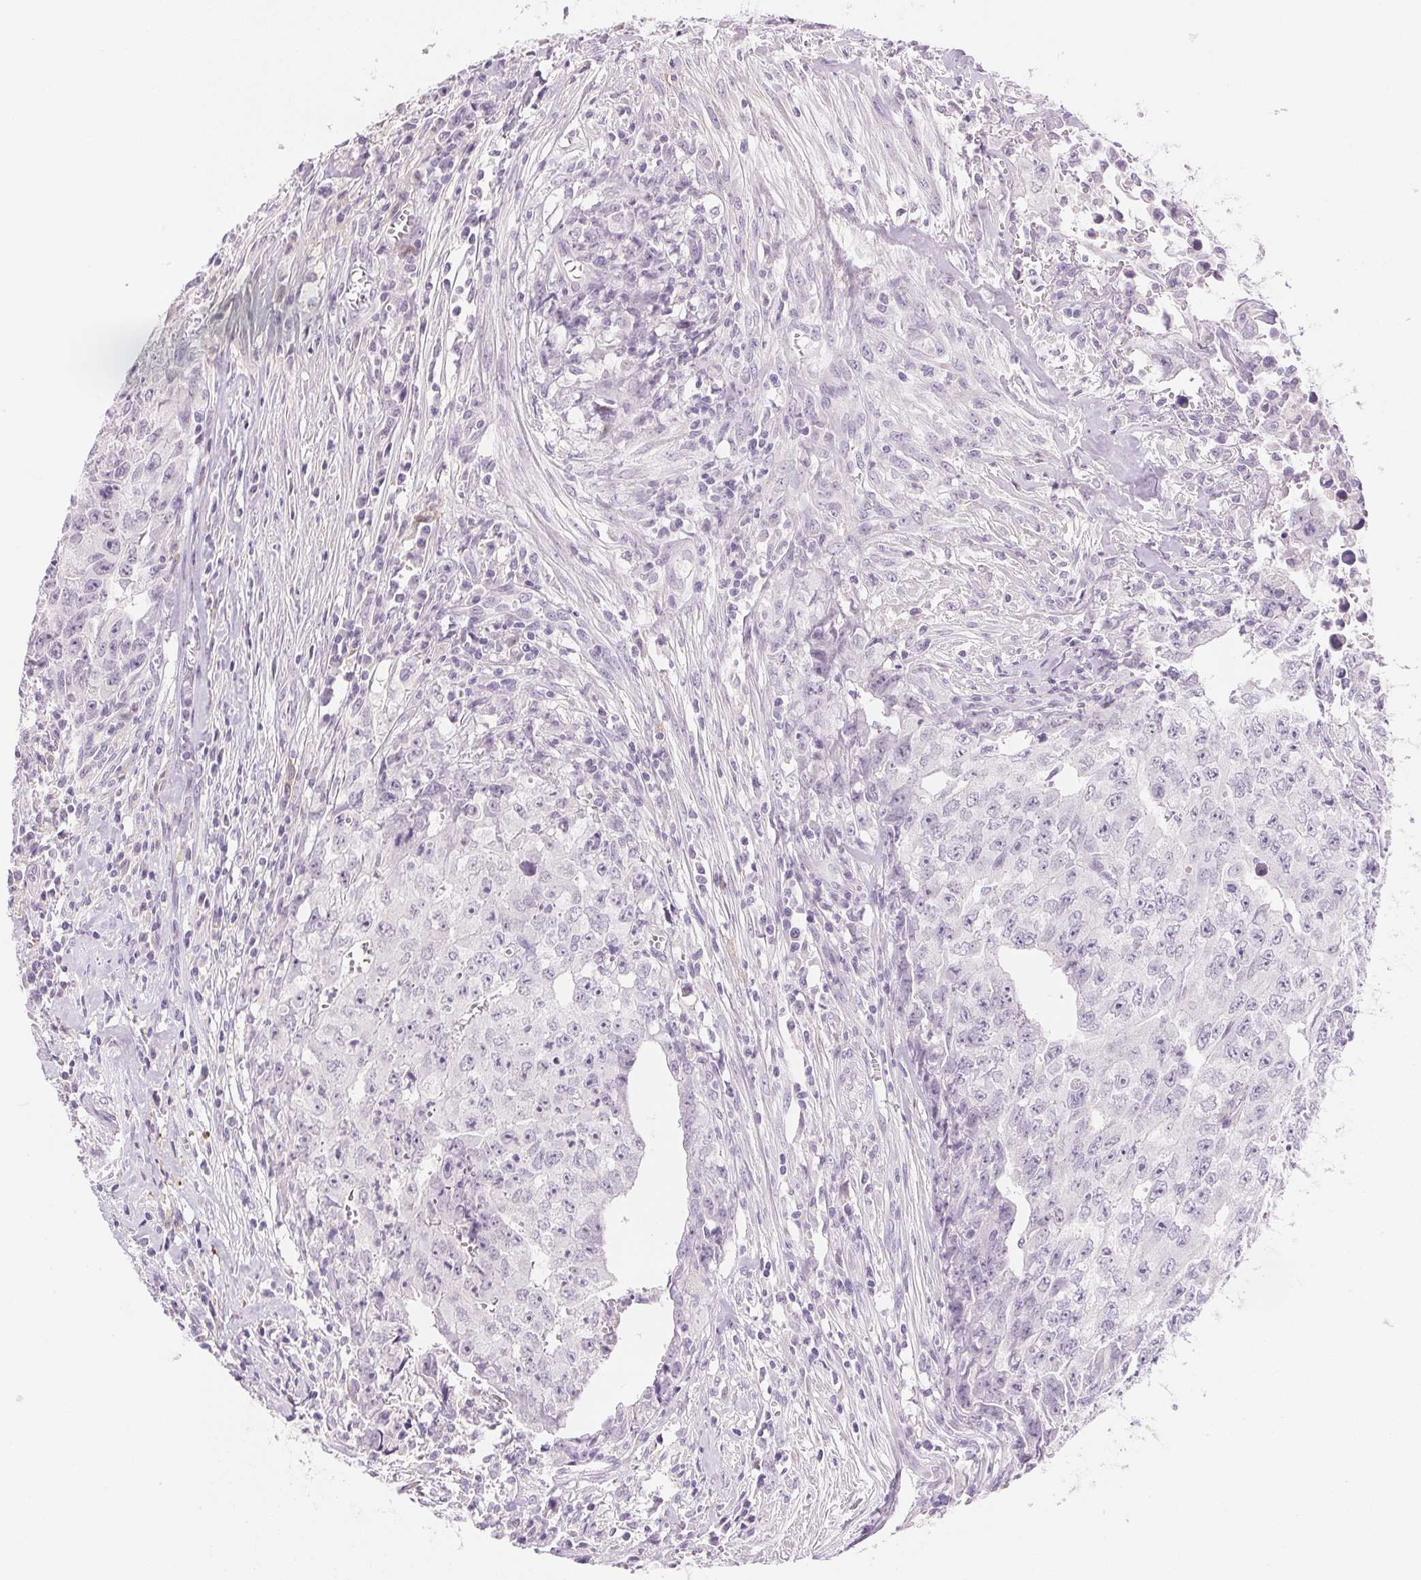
{"staining": {"intensity": "negative", "quantity": "none", "location": "none"}, "tissue": "testis cancer", "cell_type": "Tumor cells", "image_type": "cancer", "snomed": [{"axis": "morphology", "description": "Carcinoma, Embryonal, NOS"}, {"axis": "morphology", "description": "Teratoma, malignant, NOS"}, {"axis": "topography", "description": "Testis"}], "caption": "A micrograph of testis cancer stained for a protein shows no brown staining in tumor cells.", "gene": "TEKT1", "patient": {"sex": "male", "age": 24}}